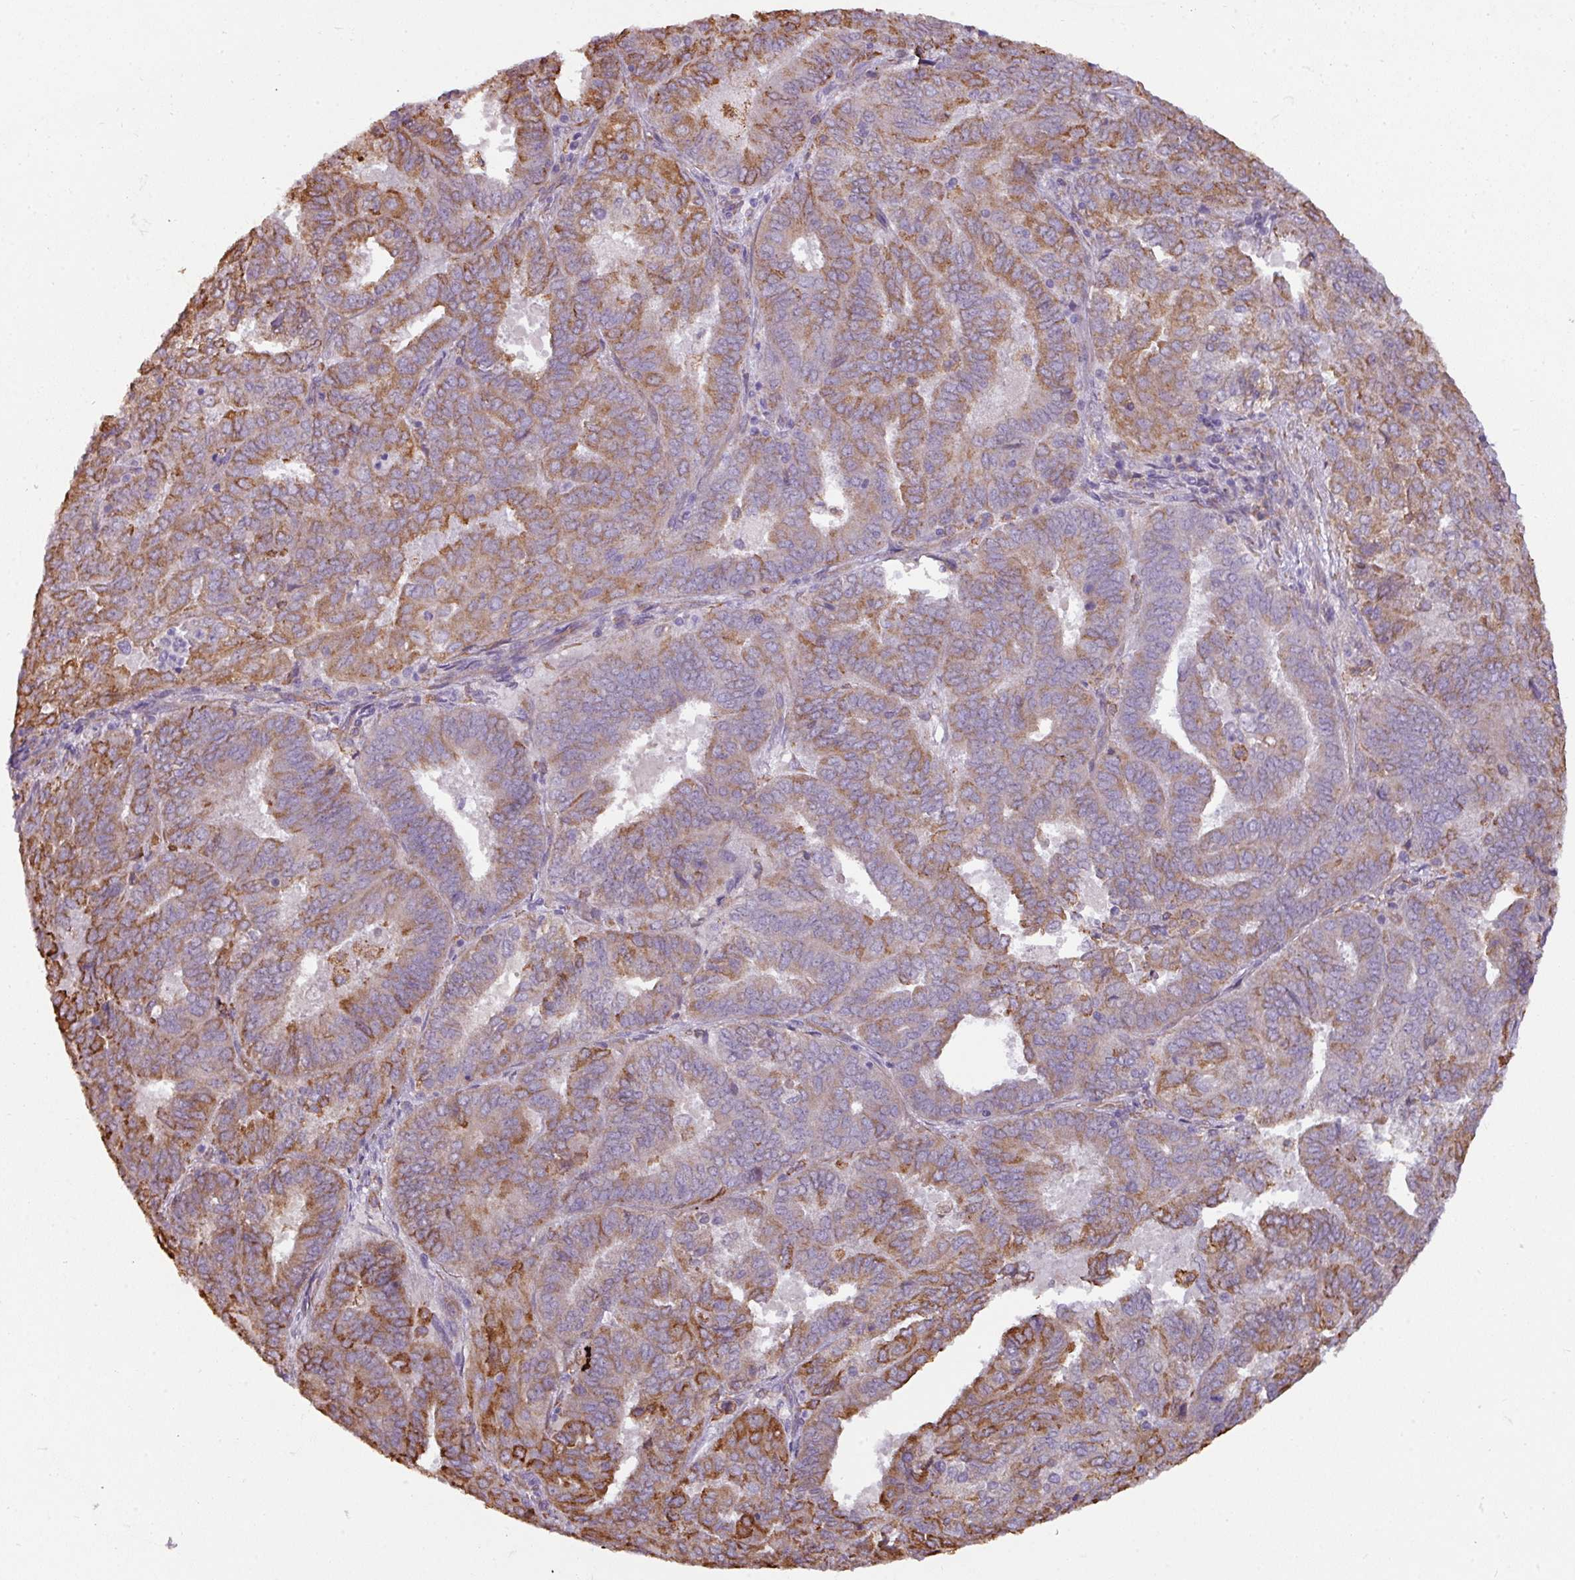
{"staining": {"intensity": "moderate", "quantity": "25%-75%", "location": "cytoplasmic/membranous"}, "tissue": "endometrial cancer", "cell_type": "Tumor cells", "image_type": "cancer", "snomed": [{"axis": "morphology", "description": "Adenocarcinoma, NOS"}, {"axis": "topography", "description": "Endometrium"}], "caption": "A medium amount of moderate cytoplasmic/membranous expression is seen in approximately 25%-75% of tumor cells in endometrial cancer tissue.", "gene": "BUD23", "patient": {"sex": "female", "age": 72}}